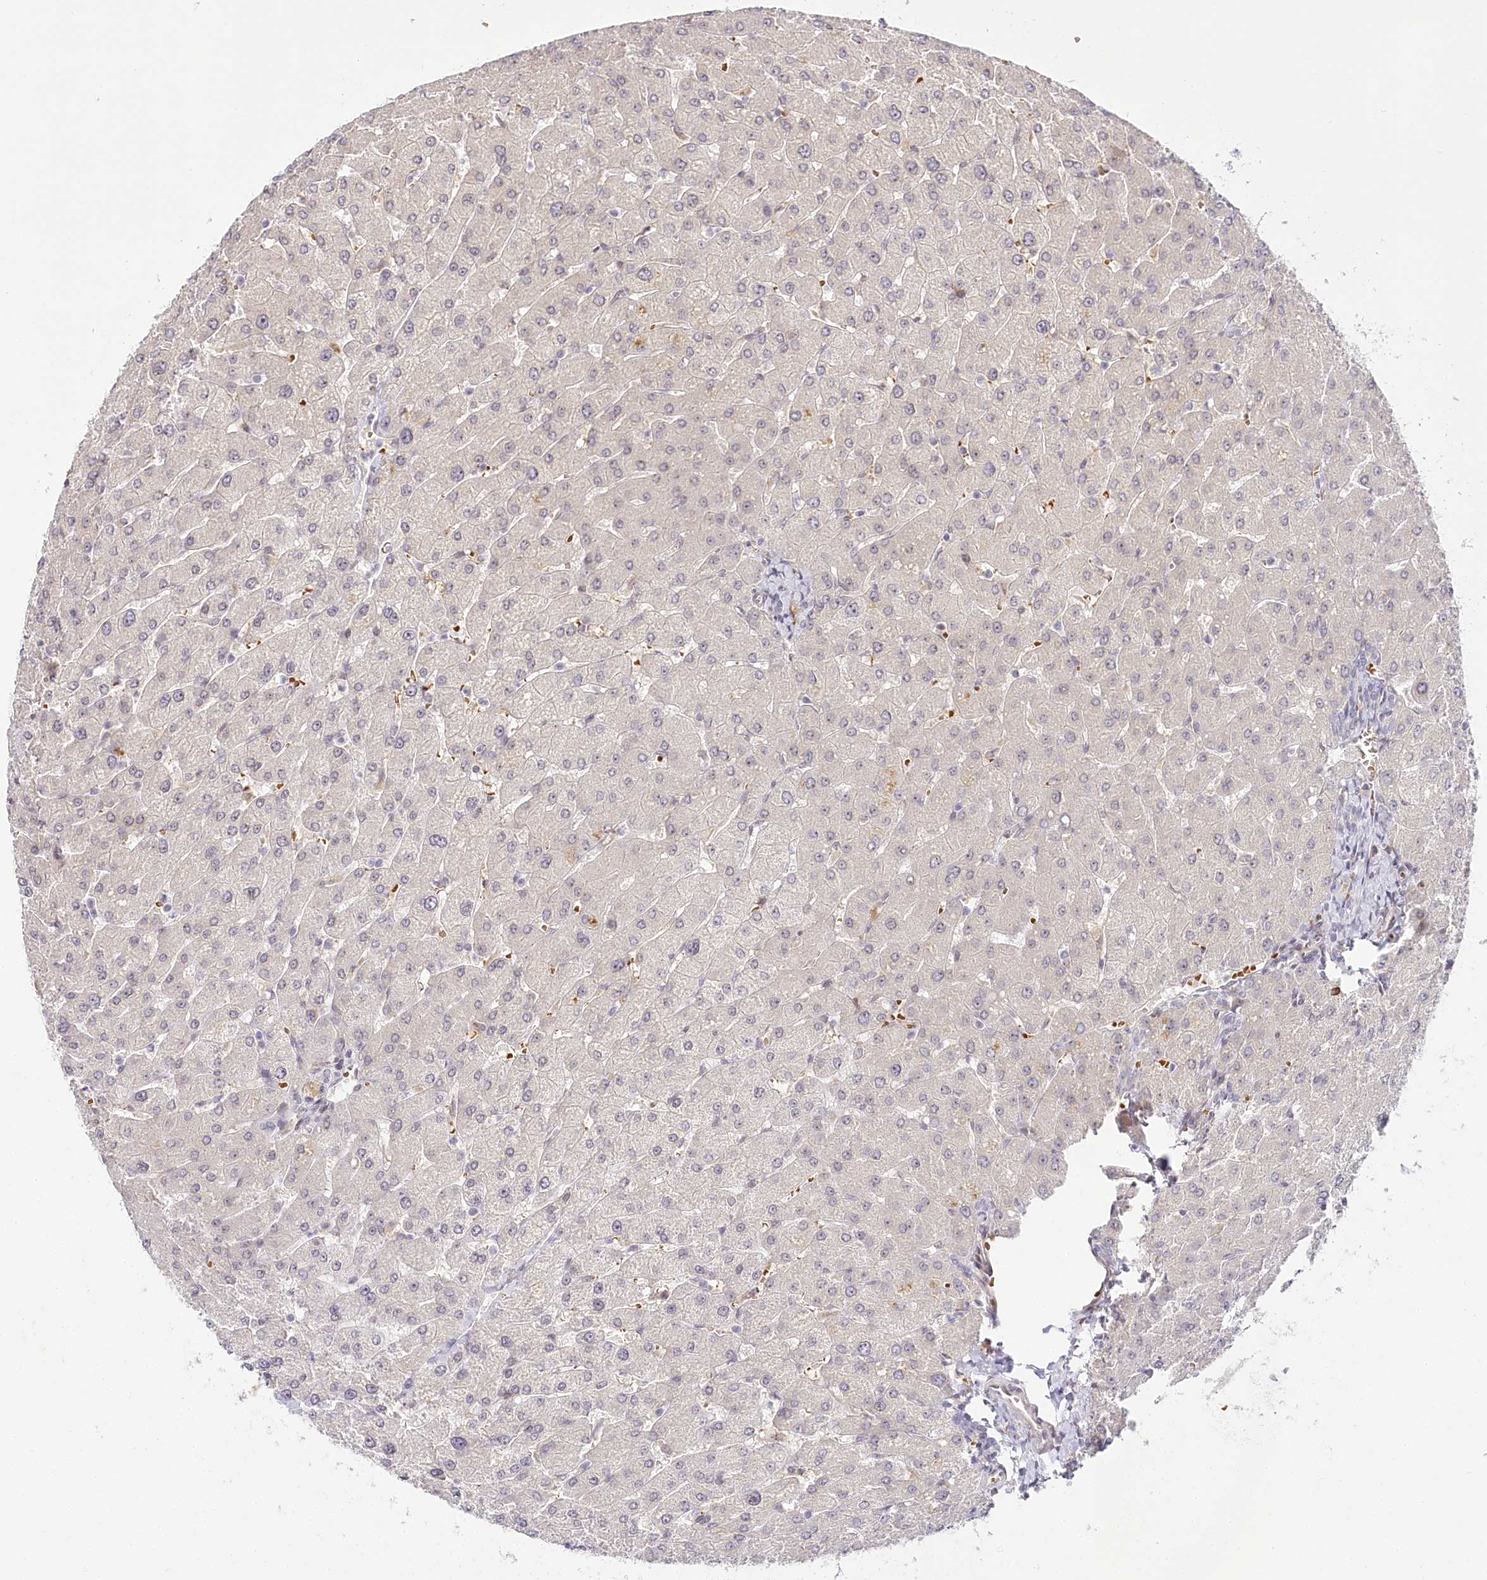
{"staining": {"intensity": "negative", "quantity": "none", "location": "none"}, "tissue": "liver", "cell_type": "Cholangiocytes", "image_type": "normal", "snomed": [{"axis": "morphology", "description": "Normal tissue, NOS"}, {"axis": "topography", "description": "Liver"}], "caption": "The image displays no significant positivity in cholangiocytes of liver. (Stains: DAB (3,3'-diaminobenzidine) IHC with hematoxylin counter stain, Microscopy: brightfield microscopy at high magnification).", "gene": "WDR36", "patient": {"sex": "male", "age": 55}}